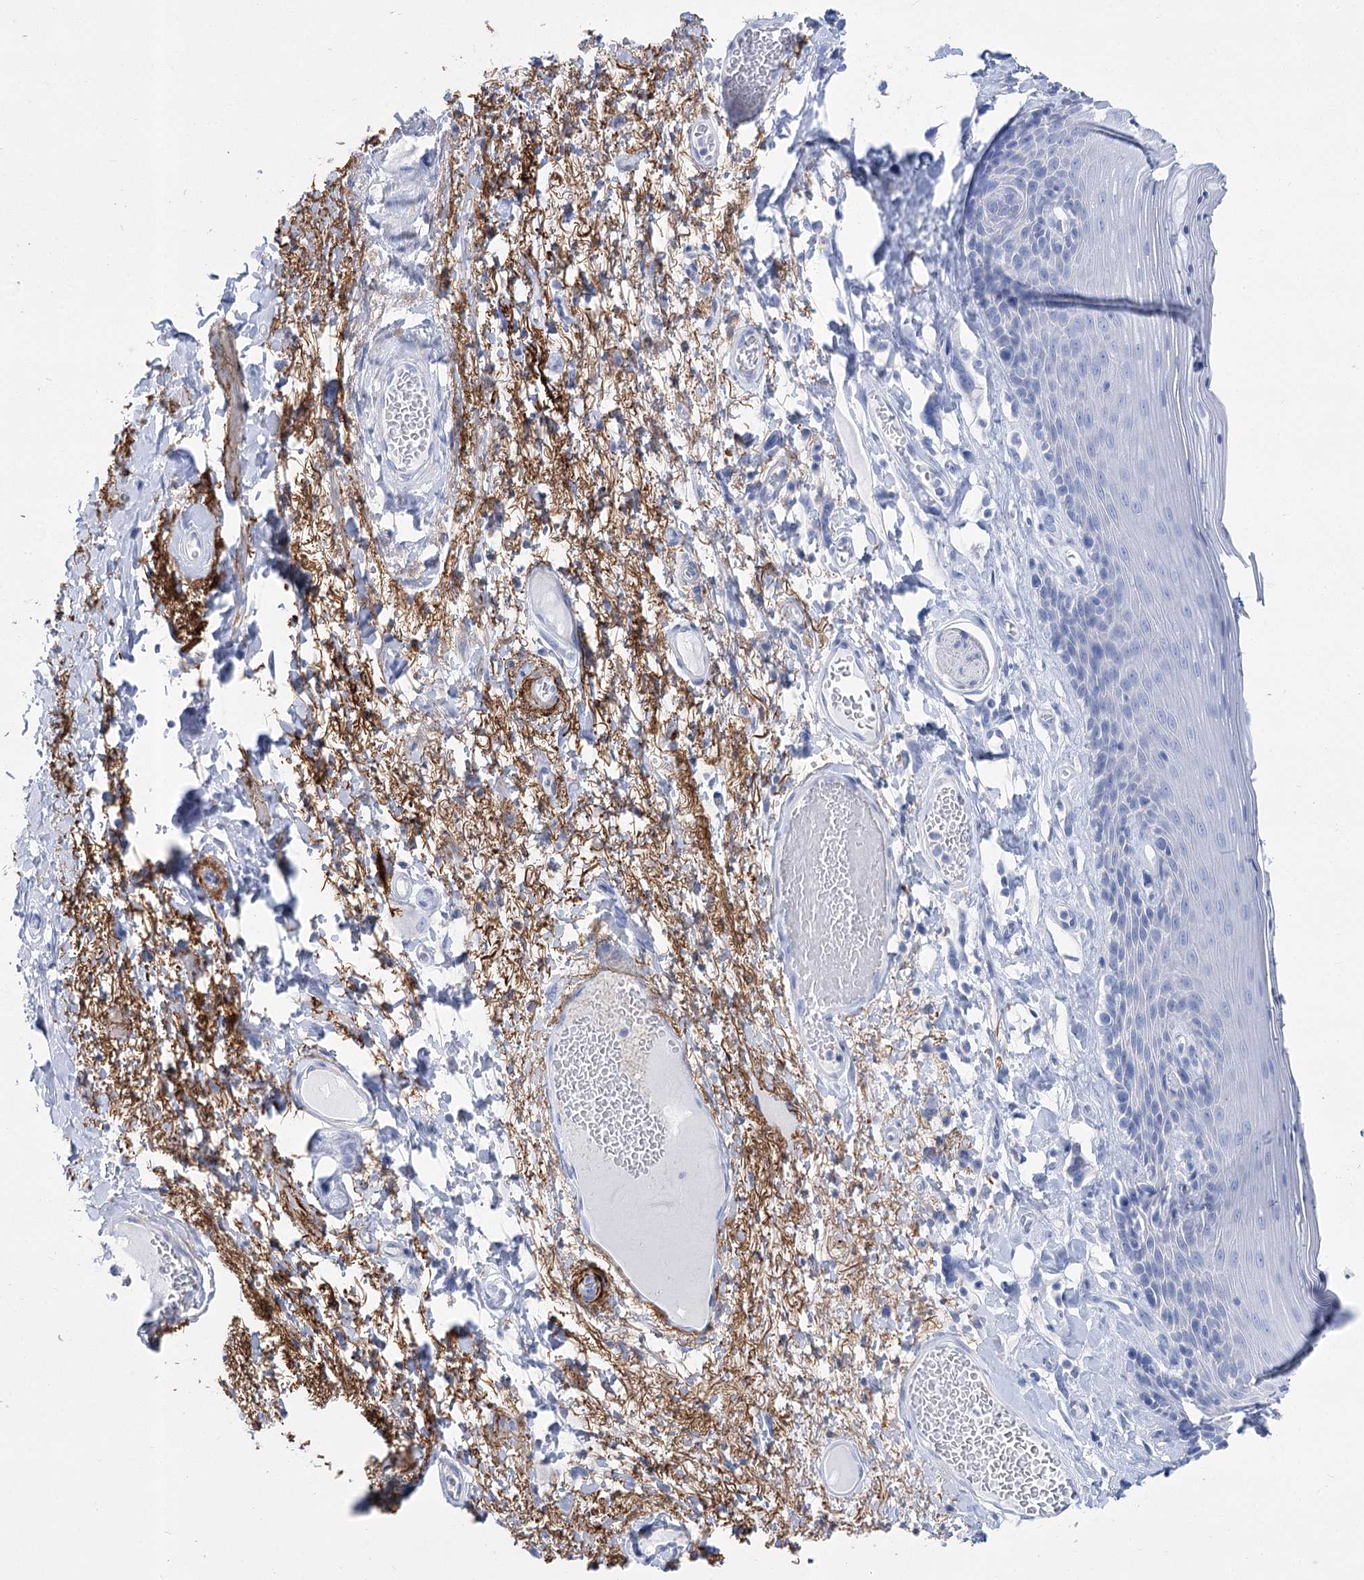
{"staining": {"intensity": "negative", "quantity": "none", "location": "none"}, "tissue": "skin", "cell_type": "Epidermal cells", "image_type": "normal", "snomed": [{"axis": "morphology", "description": "Normal tissue, NOS"}, {"axis": "topography", "description": "Anal"}], "caption": "Immunohistochemistry (IHC) of normal skin demonstrates no positivity in epidermal cells. (DAB (3,3'-diaminobenzidine) immunohistochemistry visualized using brightfield microscopy, high magnification).", "gene": "PCDHA1", "patient": {"sex": "male", "age": 69}}